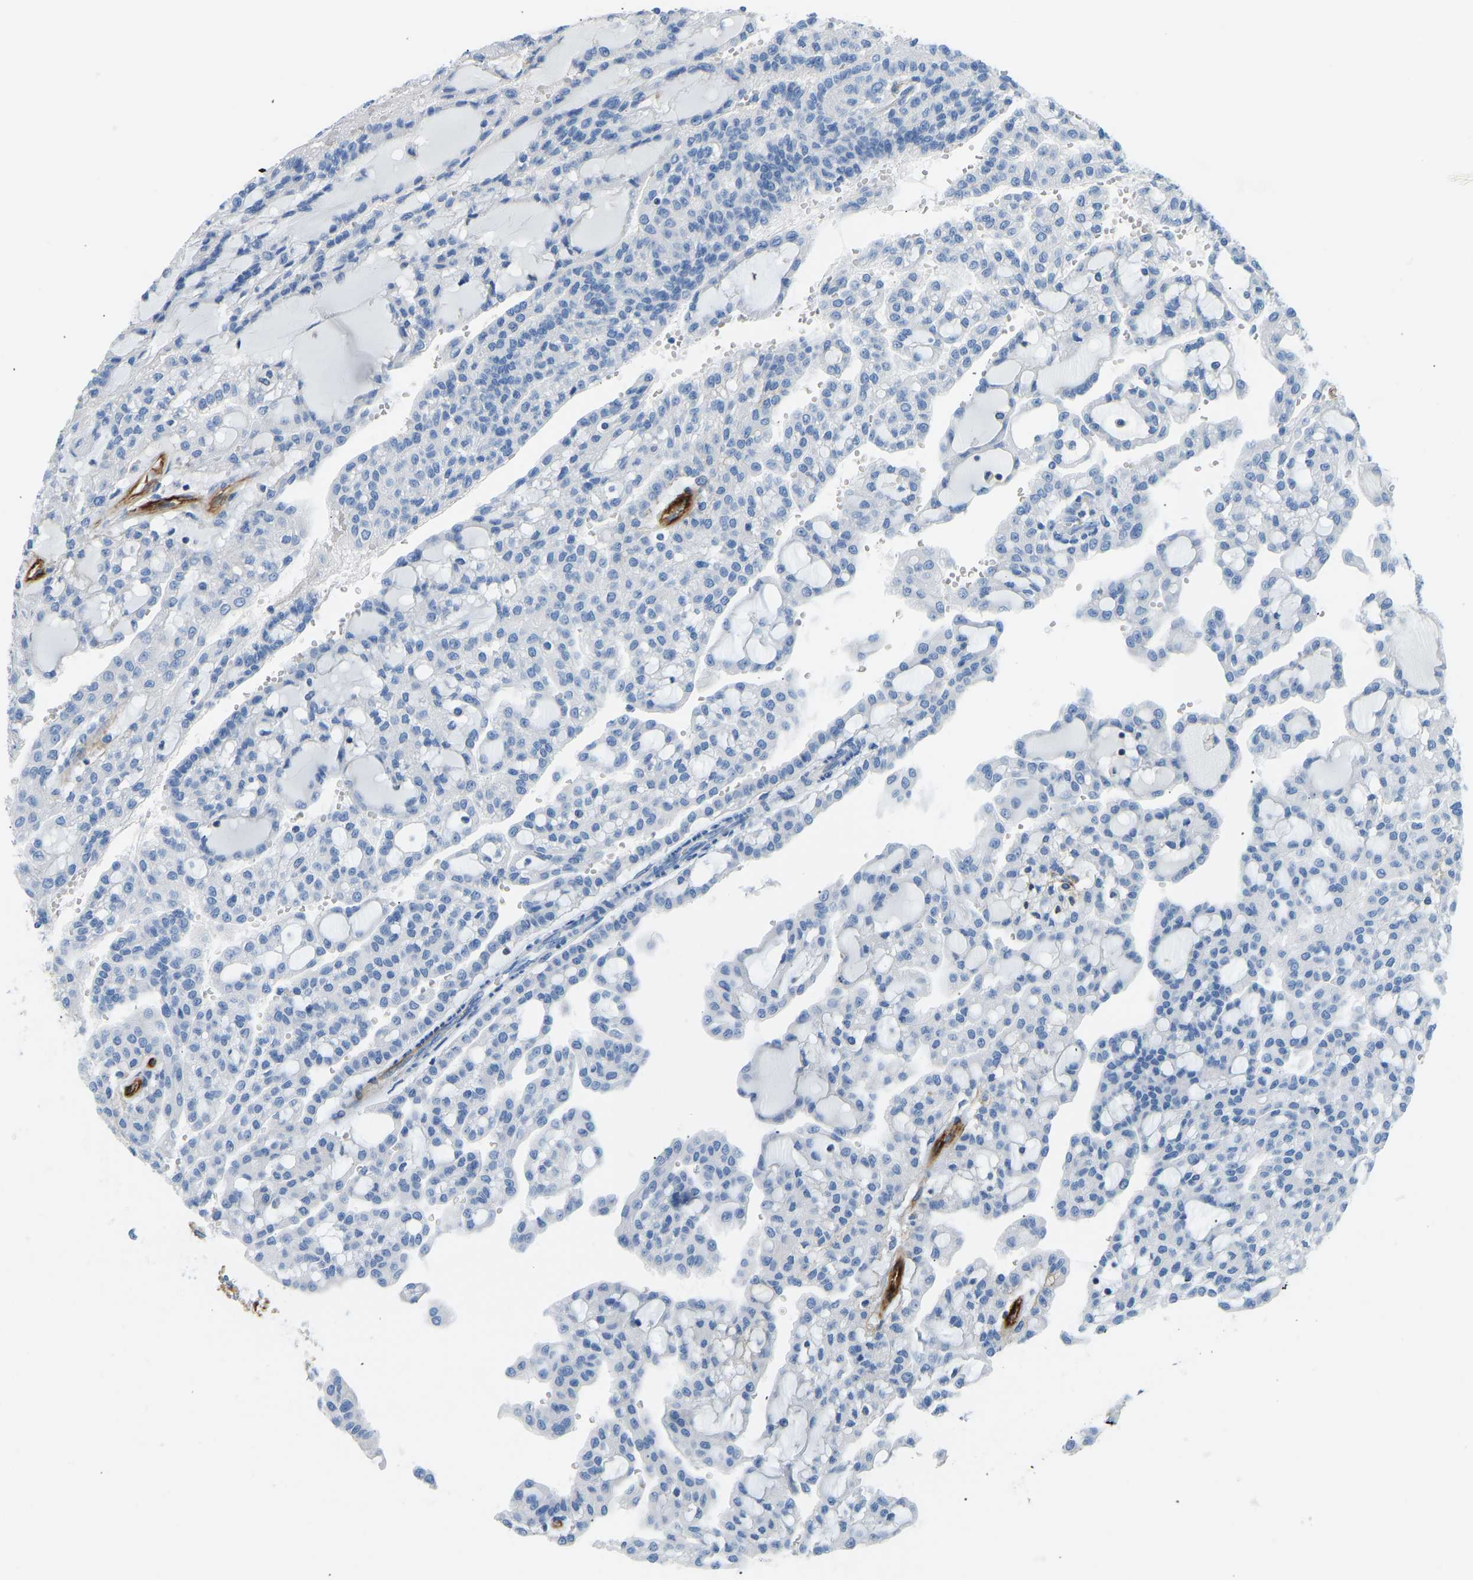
{"staining": {"intensity": "negative", "quantity": "none", "location": "none"}, "tissue": "renal cancer", "cell_type": "Tumor cells", "image_type": "cancer", "snomed": [{"axis": "morphology", "description": "Adenocarcinoma, NOS"}, {"axis": "topography", "description": "Kidney"}], "caption": "This is an immunohistochemistry image of human renal adenocarcinoma. There is no expression in tumor cells.", "gene": "COL15A1", "patient": {"sex": "male", "age": 63}}